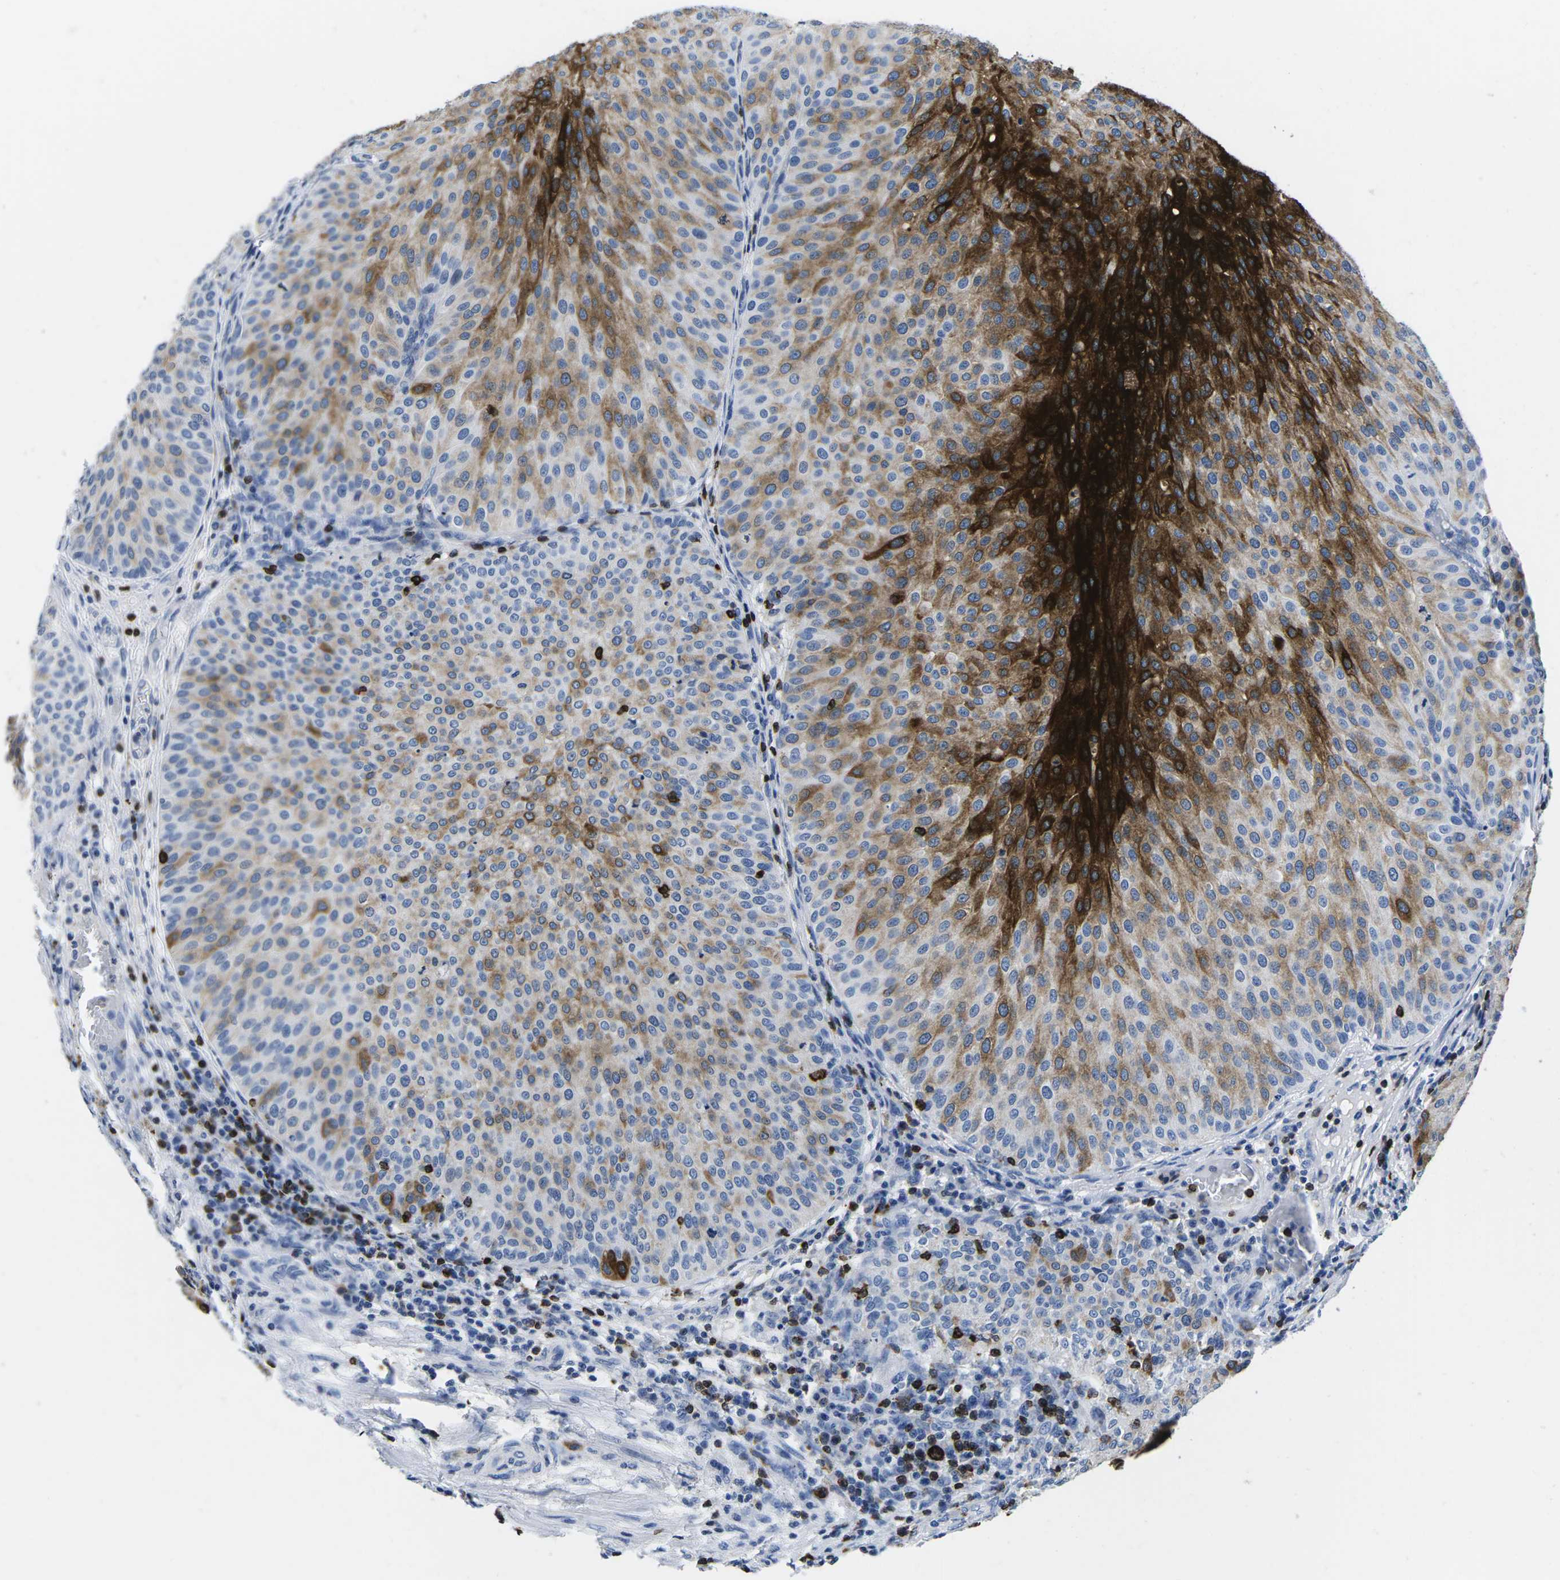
{"staining": {"intensity": "moderate", "quantity": "<25%", "location": "cytoplasmic/membranous"}, "tissue": "urothelial cancer", "cell_type": "Tumor cells", "image_type": "cancer", "snomed": [{"axis": "morphology", "description": "Urothelial carcinoma, Low grade"}, {"axis": "topography", "description": "Smooth muscle"}, {"axis": "topography", "description": "Urinary bladder"}], "caption": "IHC of human low-grade urothelial carcinoma shows low levels of moderate cytoplasmic/membranous expression in approximately <25% of tumor cells.", "gene": "CTSW", "patient": {"sex": "male", "age": 60}}